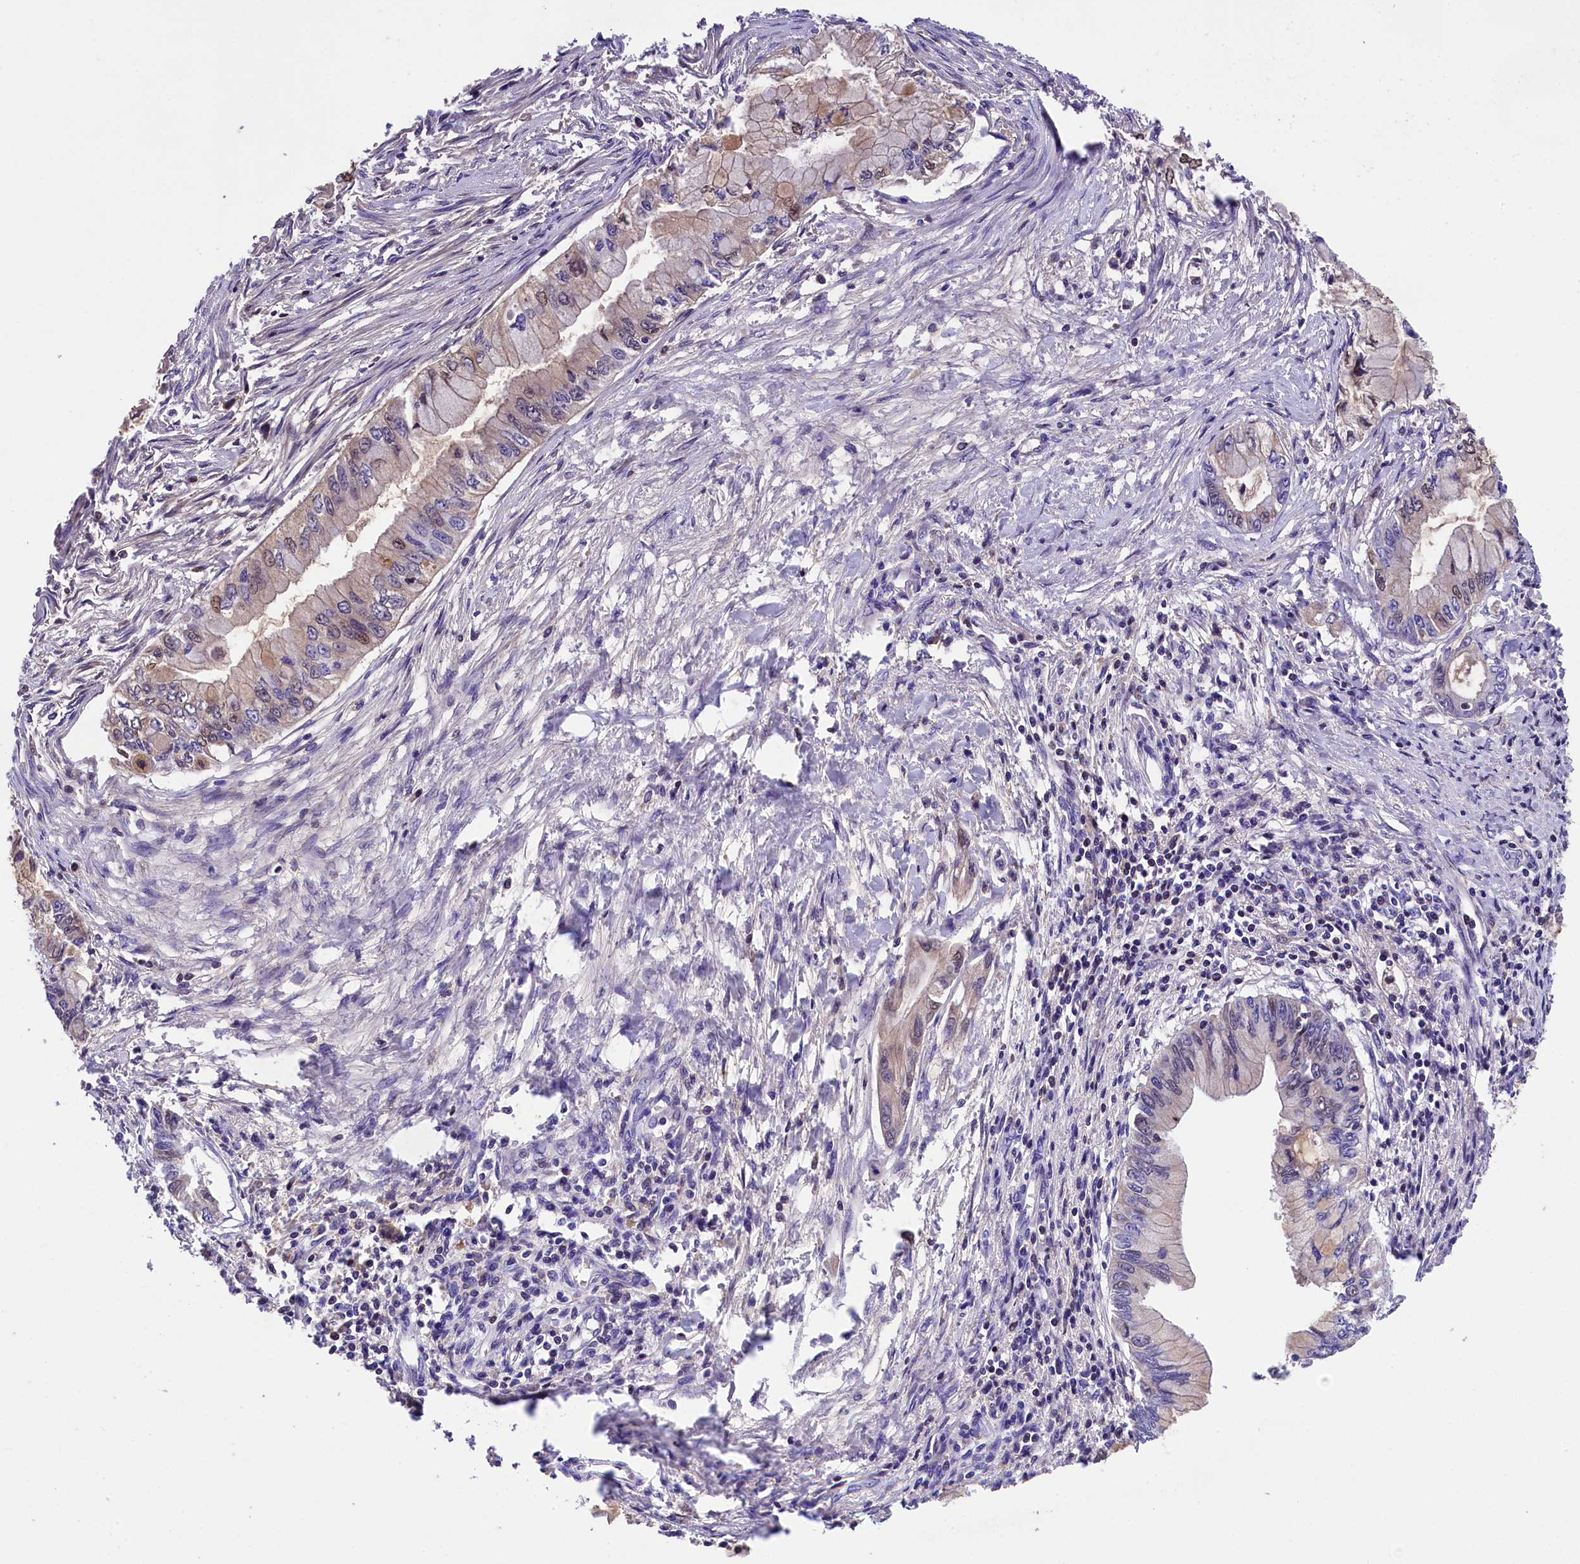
{"staining": {"intensity": "weak", "quantity": "25%-75%", "location": "cytoplasmic/membranous,nuclear"}, "tissue": "pancreatic cancer", "cell_type": "Tumor cells", "image_type": "cancer", "snomed": [{"axis": "morphology", "description": "Adenocarcinoma, NOS"}, {"axis": "topography", "description": "Pancreas"}], "caption": "Immunohistochemistry photomicrograph of neoplastic tissue: pancreatic cancer stained using IHC displays low levels of weak protein expression localized specifically in the cytoplasmic/membranous and nuclear of tumor cells, appearing as a cytoplasmic/membranous and nuclear brown color.", "gene": "PHAF1", "patient": {"sex": "male", "age": 48}}